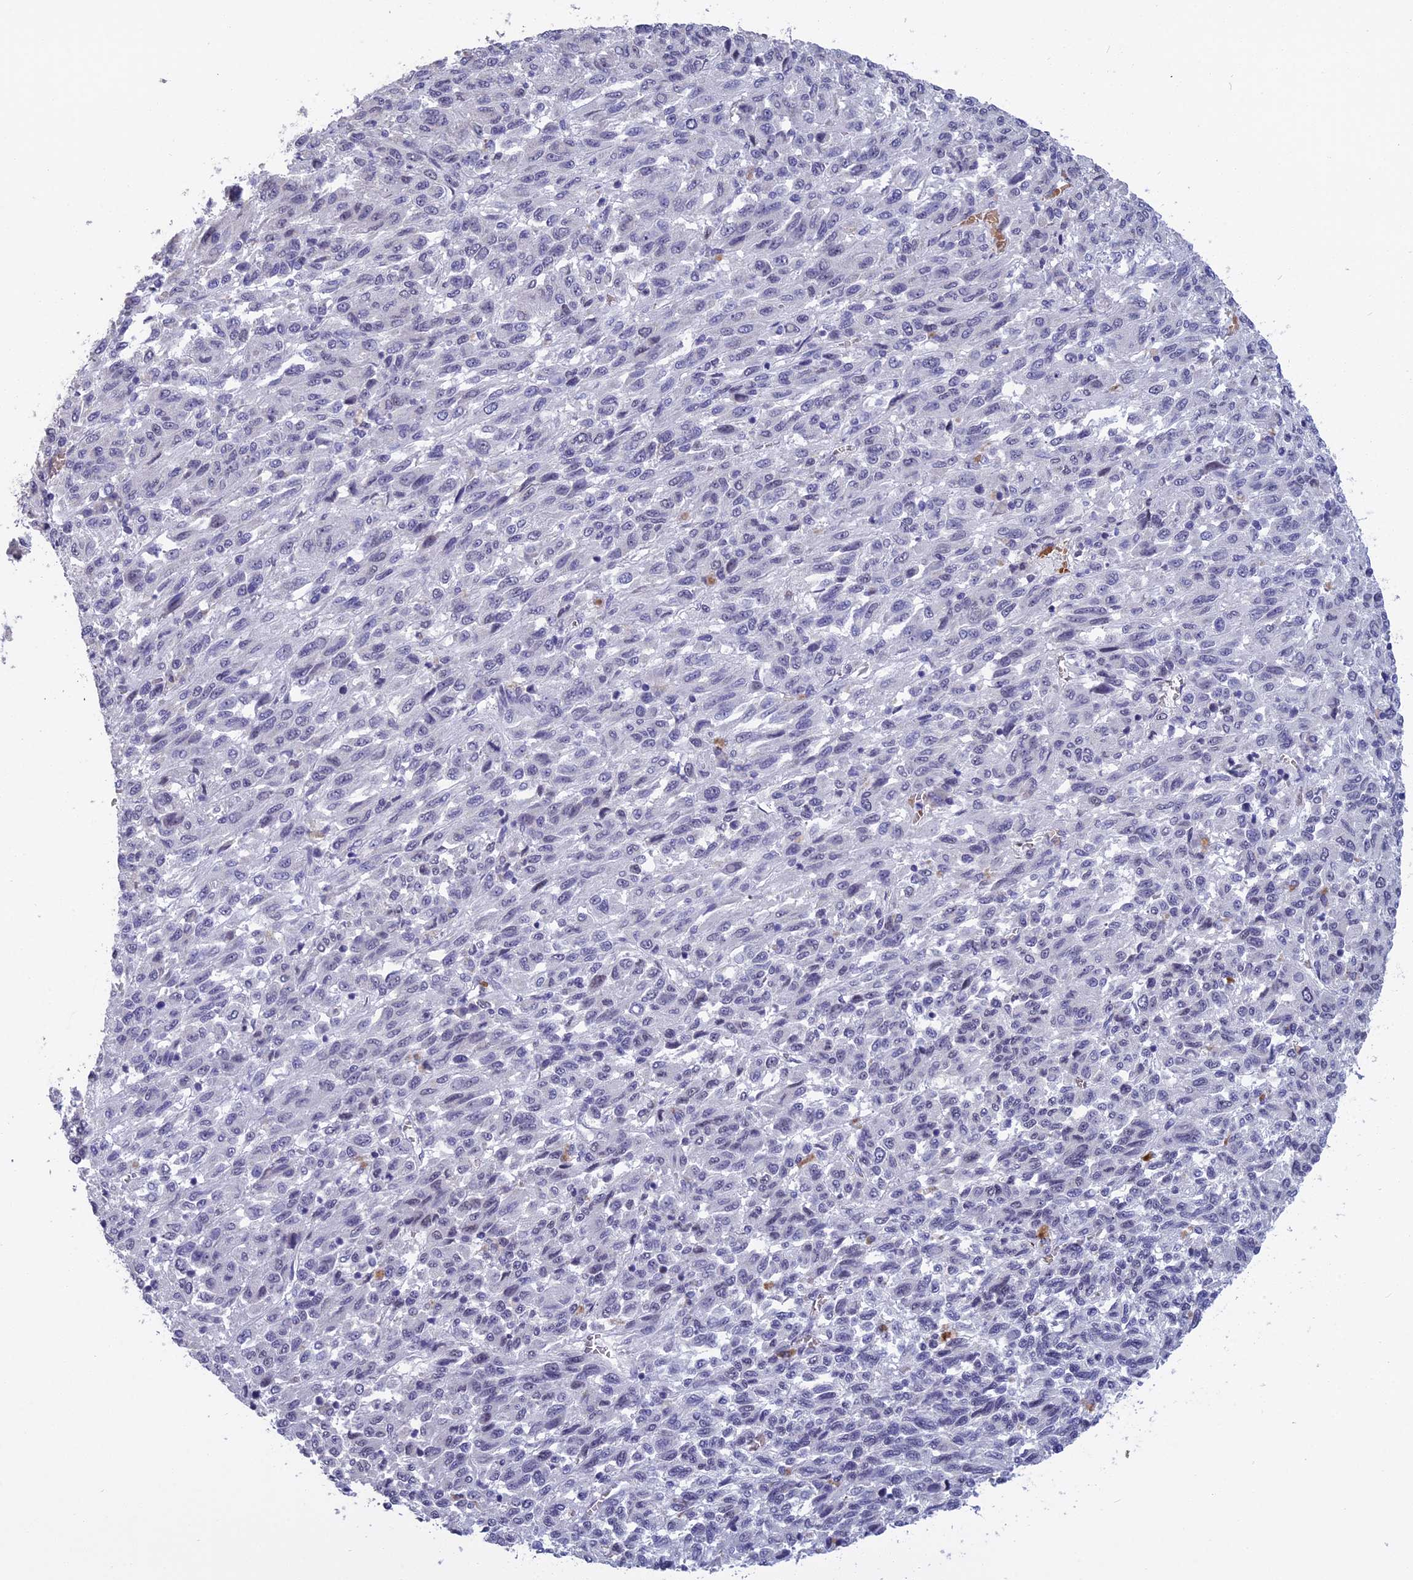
{"staining": {"intensity": "negative", "quantity": "none", "location": "none"}, "tissue": "melanoma", "cell_type": "Tumor cells", "image_type": "cancer", "snomed": [{"axis": "morphology", "description": "Malignant melanoma, Metastatic site"}, {"axis": "topography", "description": "Lung"}], "caption": "Tumor cells show no significant protein positivity in melanoma.", "gene": "KNOP1", "patient": {"sex": "male", "age": 64}}